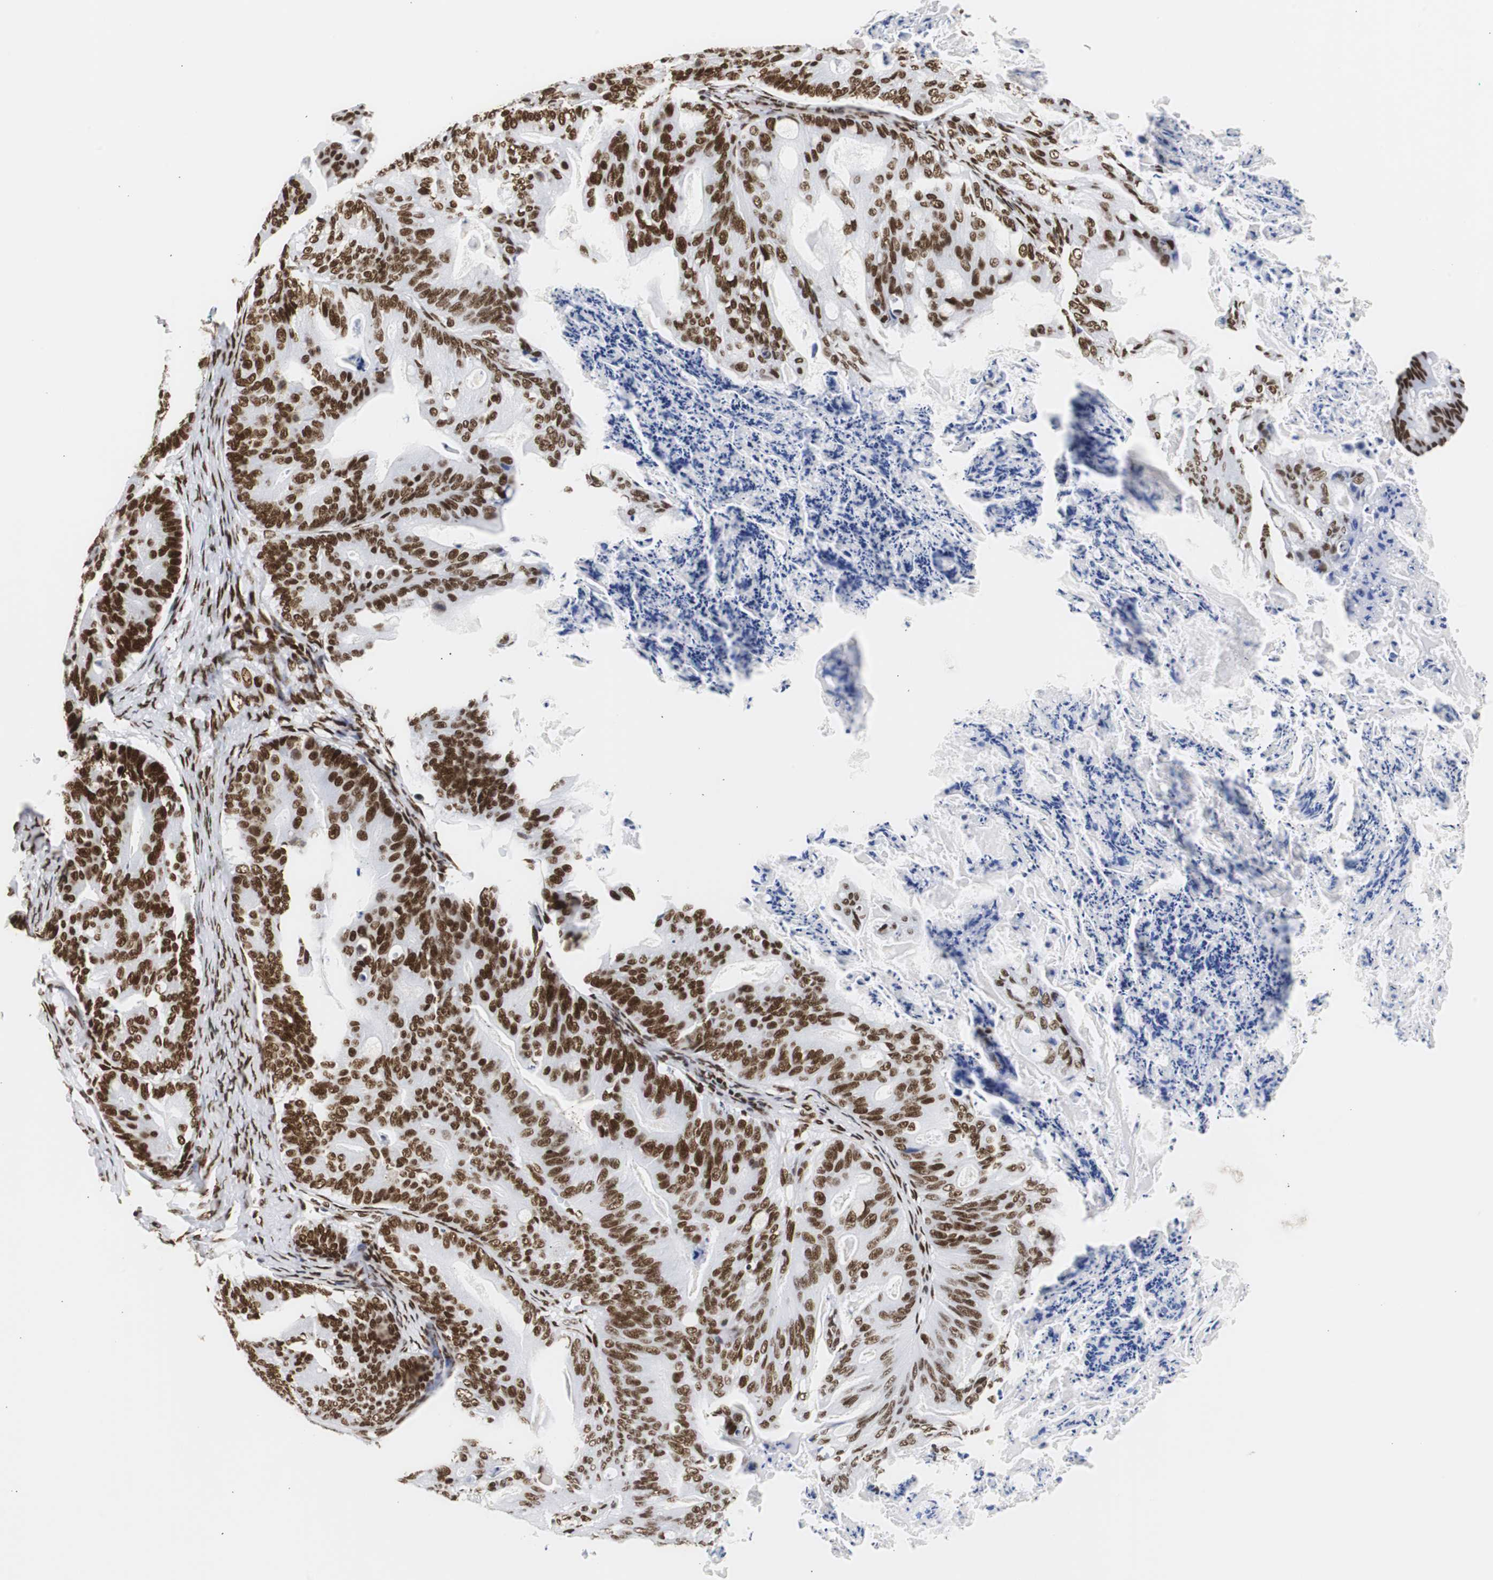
{"staining": {"intensity": "strong", "quantity": ">75%", "location": "nuclear"}, "tissue": "ovarian cancer", "cell_type": "Tumor cells", "image_type": "cancer", "snomed": [{"axis": "morphology", "description": "Cystadenocarcinoma, mucinous, NOS"}, {"axis": "topography", "description": "Ovary"}], "caption": "Ovarian mucinous cystadenocarcinoma was stained to show a protein in brown. There is high levels of strong nuclear expression in about >75% of tumor cells.", "gene": "HNRNPH2", "patient": {"sex": "female", "age": 36}}